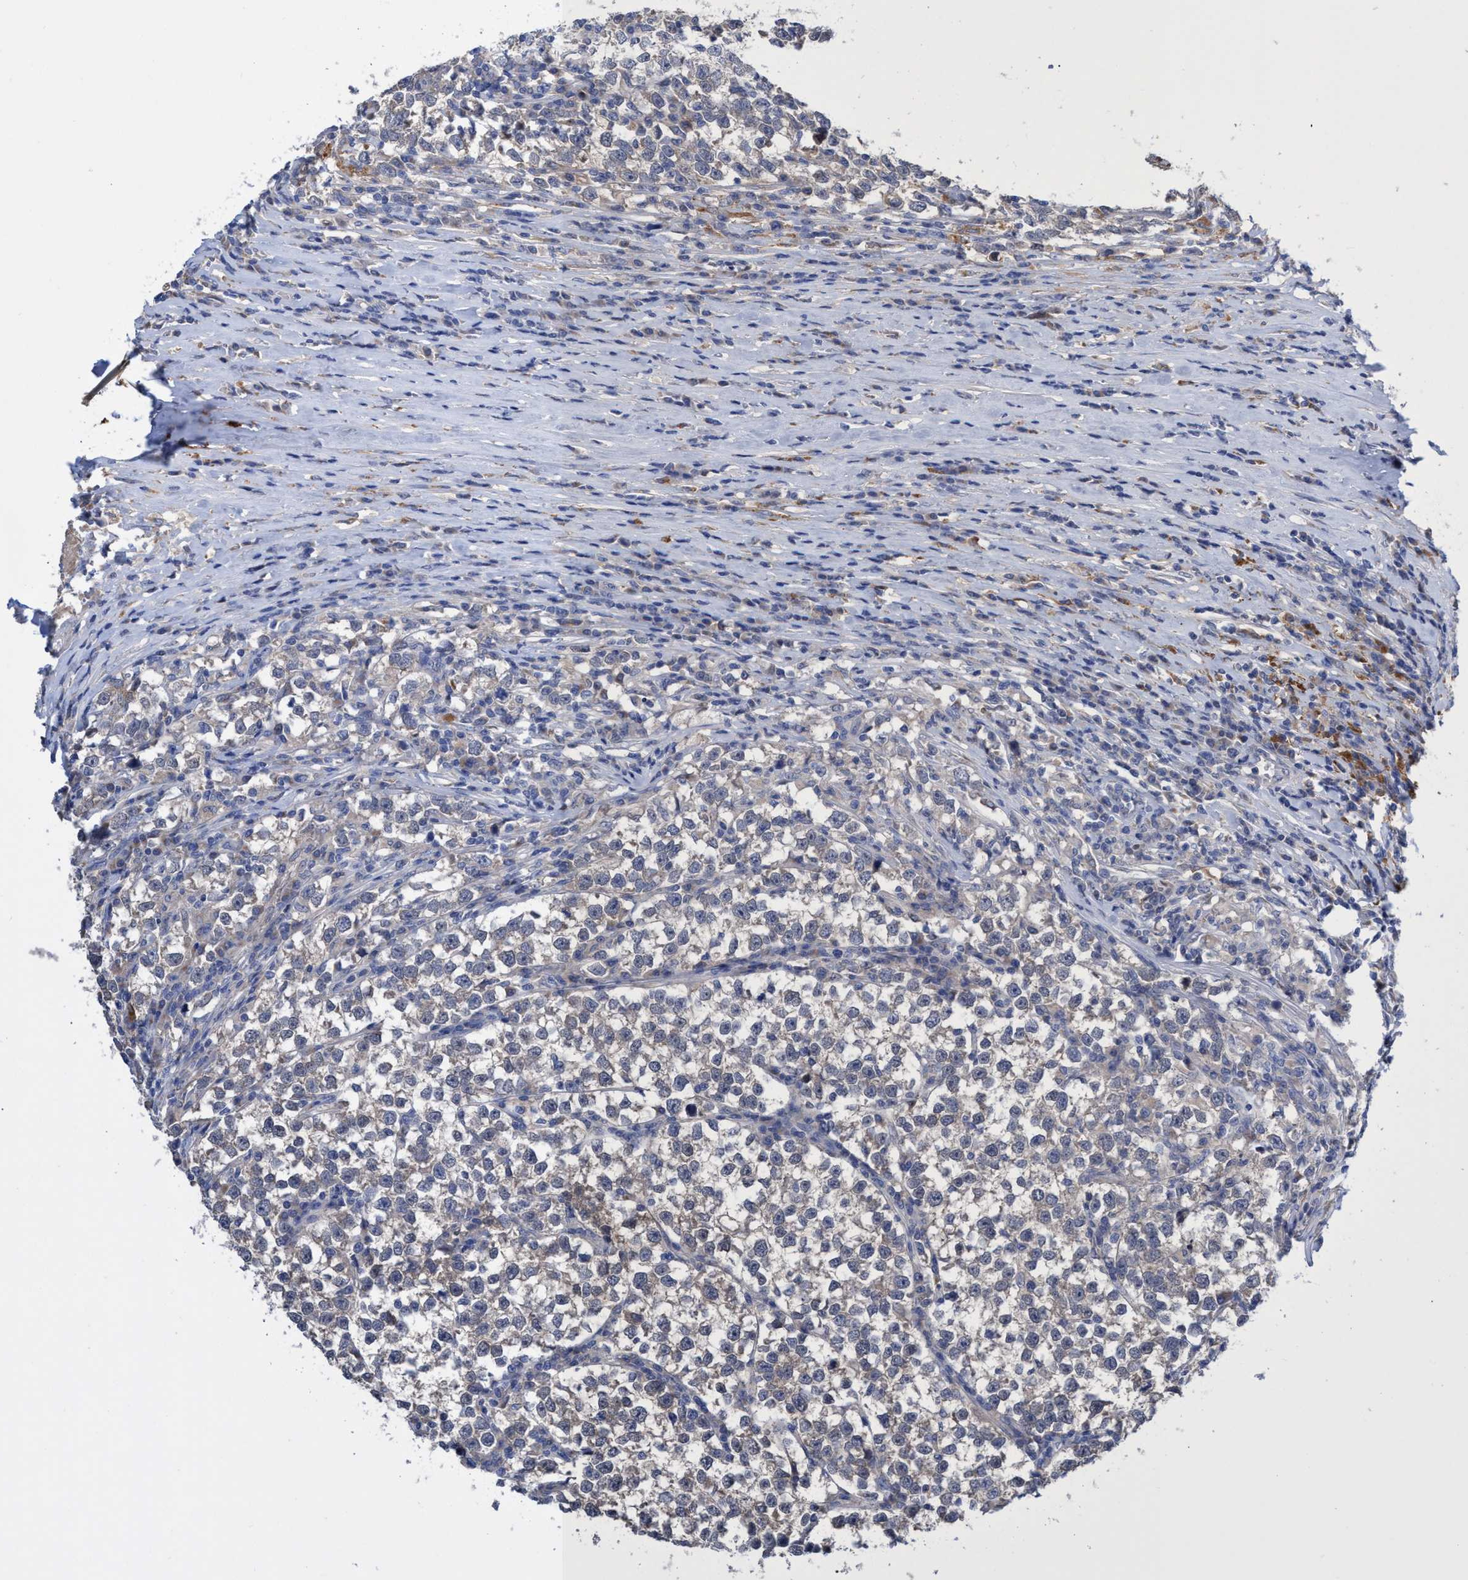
{"staining": {"intensity": "negative", "quantity": "none", "location": "none"}, "tissue": "testis cancer", "cell_type": "Tumor cells", "image_type": "cancer", "snomed": [{"axis": "morphology", "description": "Normal tissue, NOS"}, {"axis": "morphology", "description": "Seminoma, NOS"}, {"axis": "topography", "description": "Testis"}], "caption": "The photomicrograph exhibits no significant staining in tumor cells of seminoma (testis).", "gene": "SVEP1", "patient": {"sex": "male", "age": 43}}